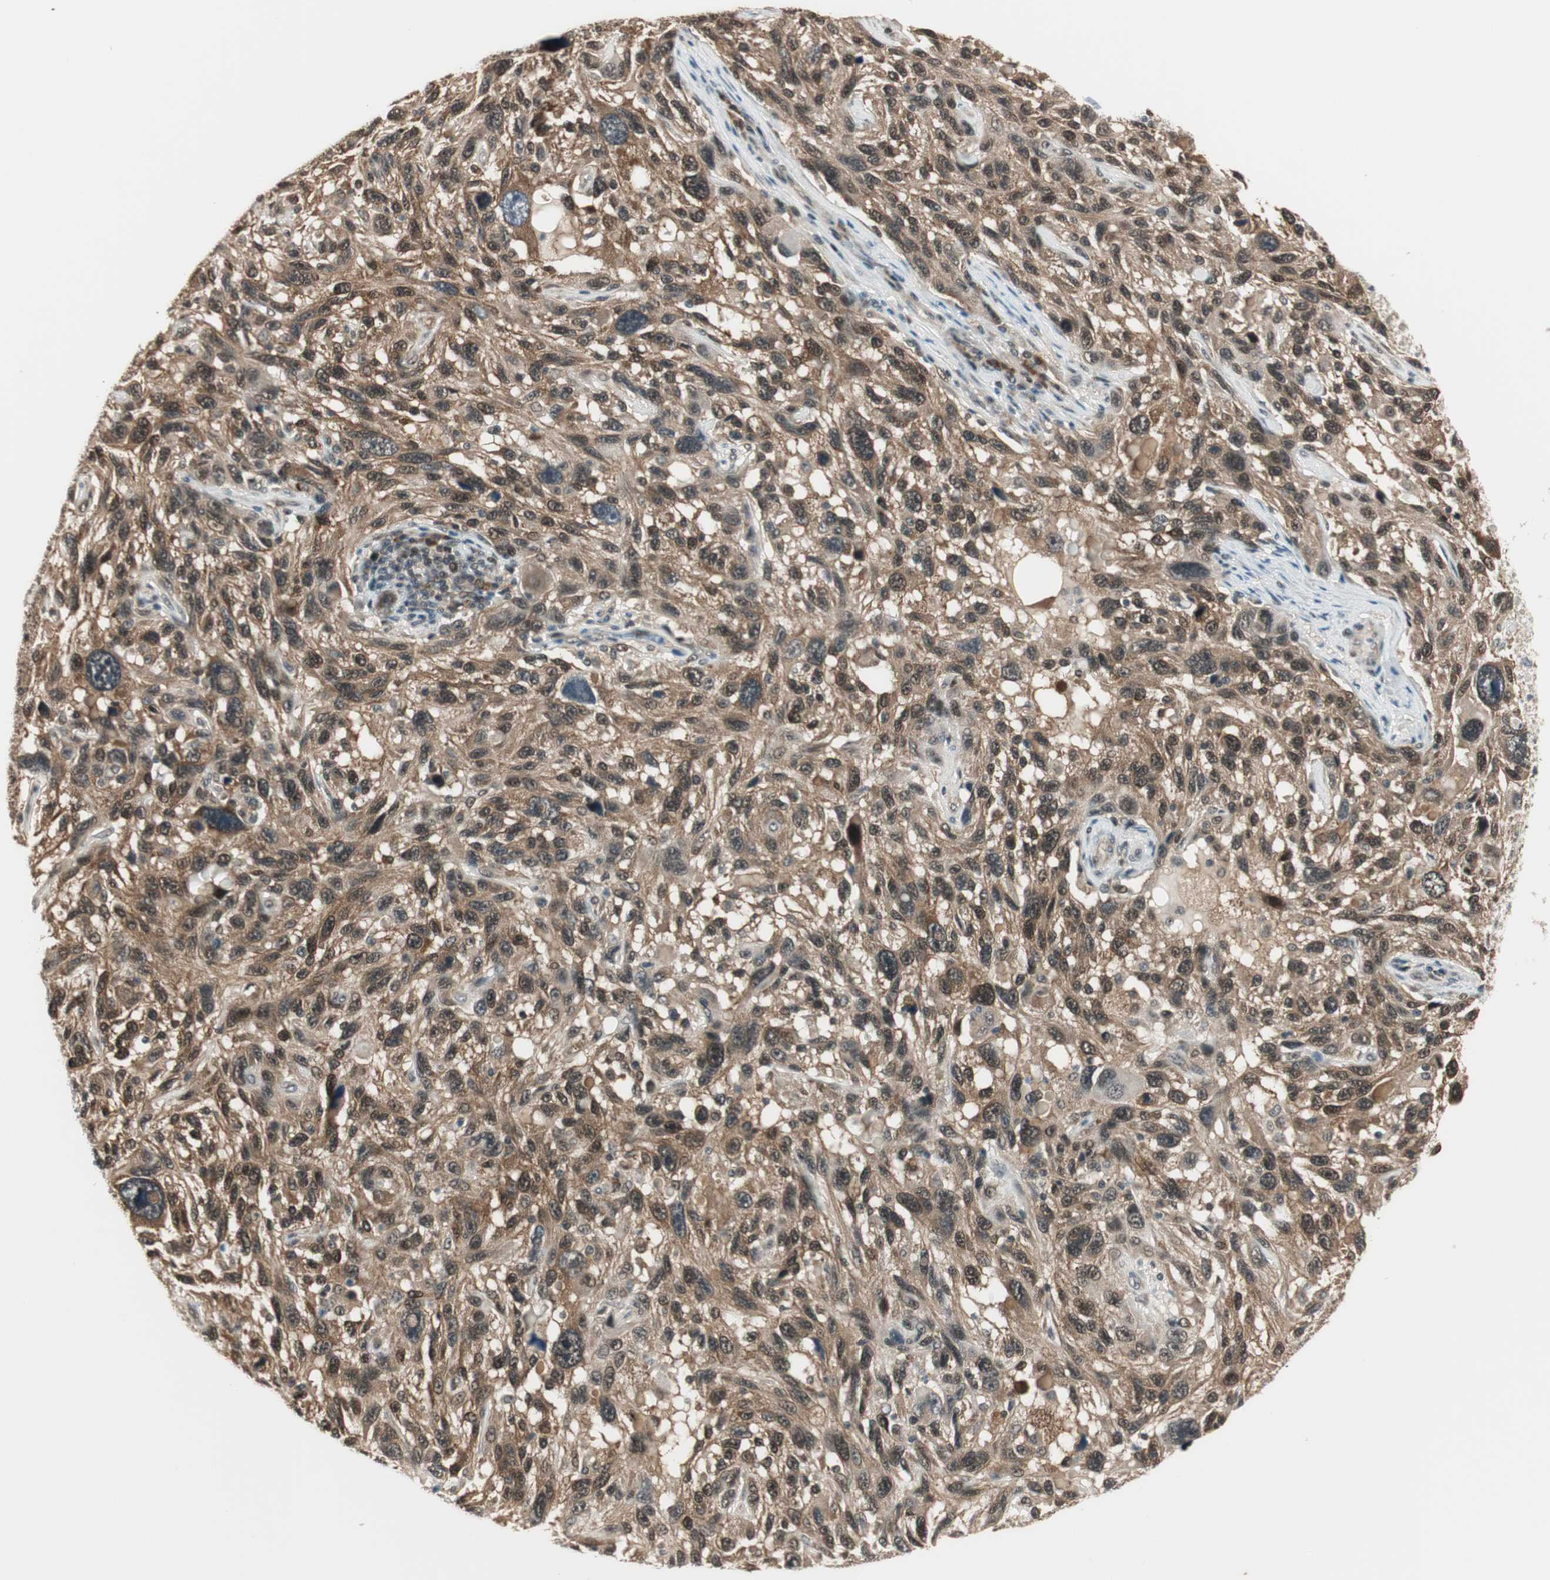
{"staining": {"intensity": "weak", "quantity": ">75%", "location": "cytoplasmic/membranous"}, "tissue": "melanoma", "cell_type": "Tumor cells", "image_type": "cancer", "snomed": [{"axis": "morphology", "description": "Malignant melanoma, NOS"}, {"axis": "topography", "description": "Skin"}], "caption": "Brown immunohistochemical staining in malignant melanoma displays weak cytoplasmic/membranous staining in about >75% of tumor cells. The staining was performed using DAB, with brown indicating positive protein expression. Nuclei are stained blue with hematoxylin.", "gene": "IPO5", "patient": {"sex": "male", "age": 53}}